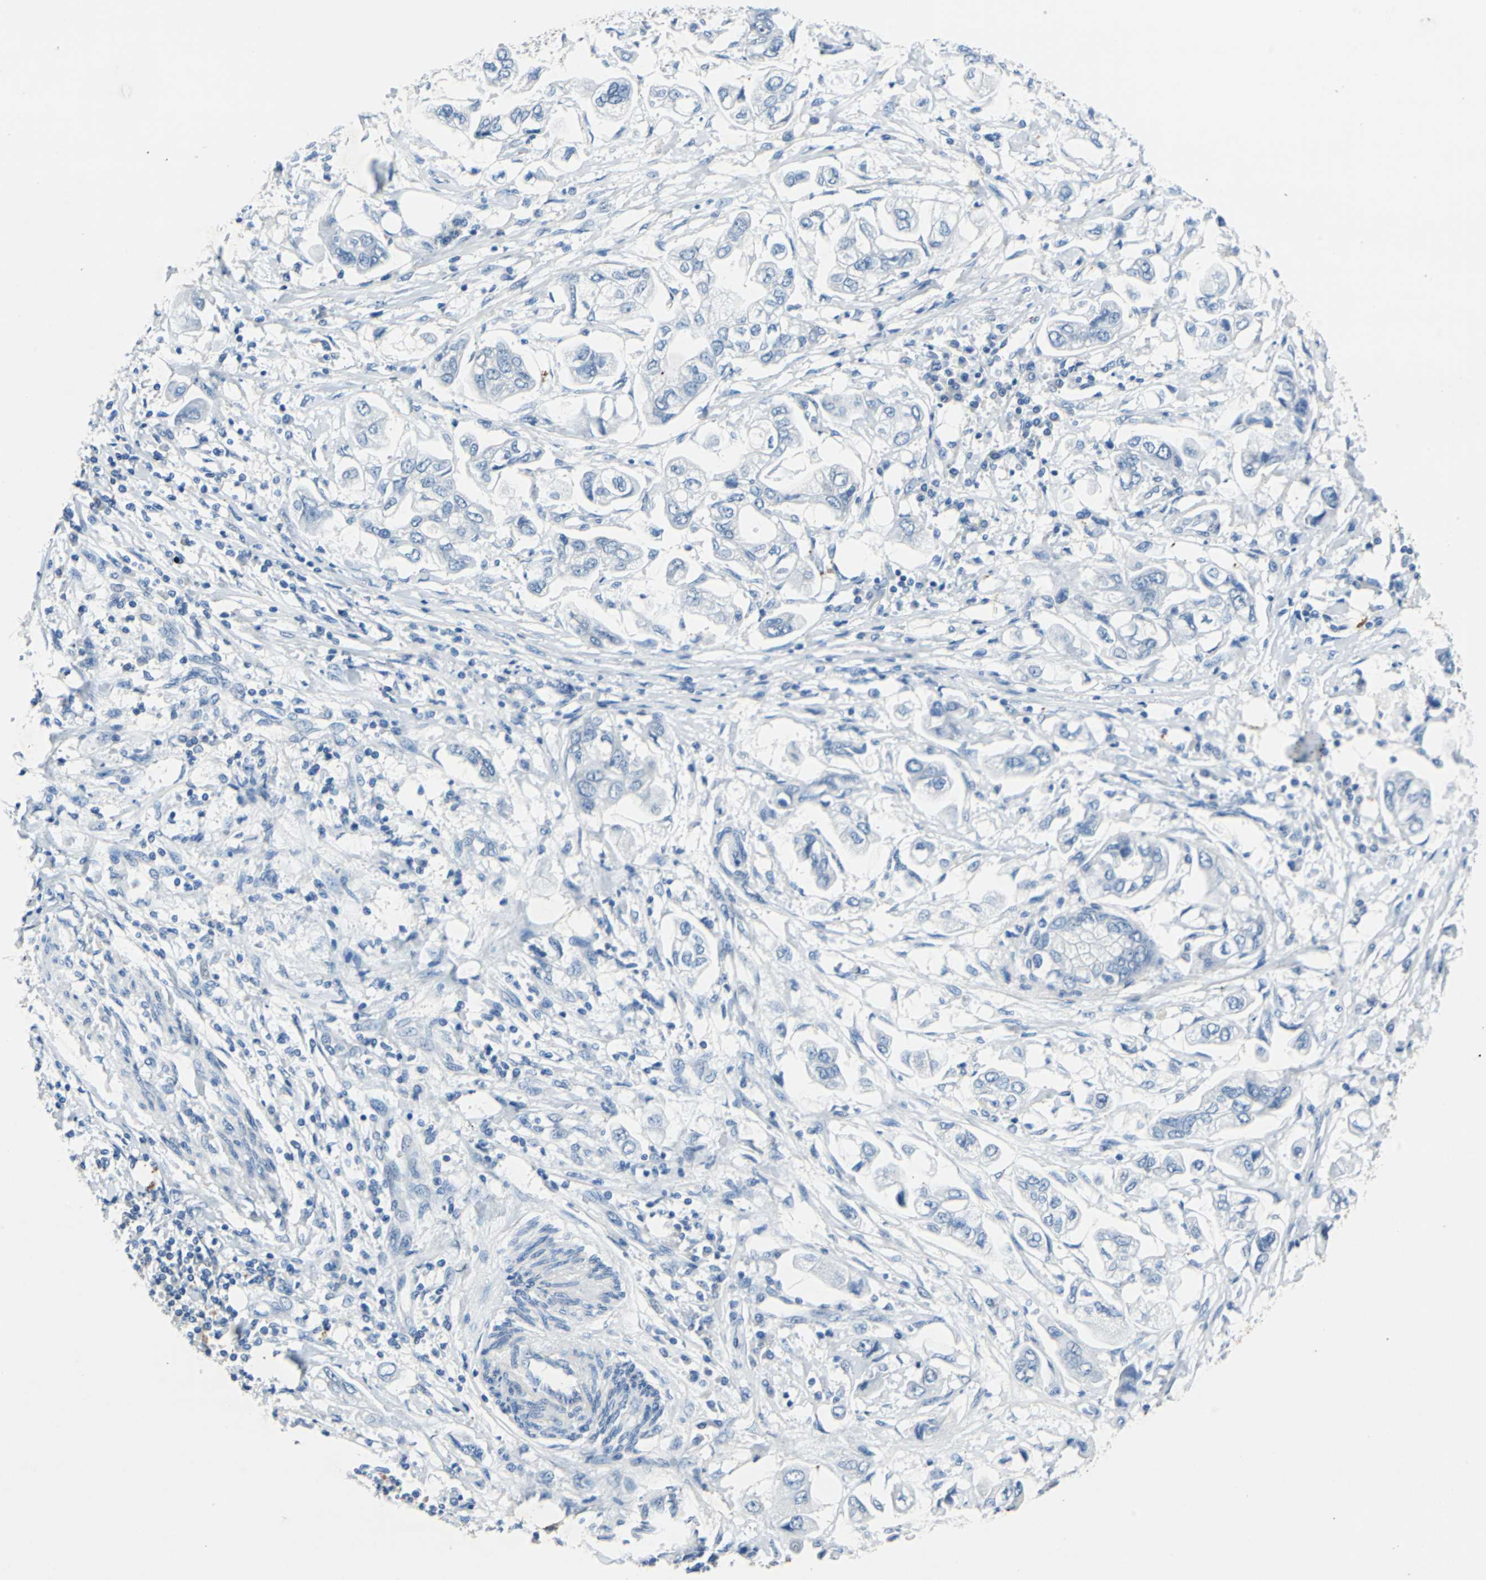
{"staining": {"intensity": "negative", "quantity": "none", "location": "none"}, "tissue": "stomach cancer", "cell_type": "Tumor cells", "image_type": "cancer", "snomed": [{"axis": "morphology", "description": "Adenocarcinoma, NOS"}, {"axis": "topography", "description": "Stomach"}], "caption": "There is no significant staining in tumor cells of stomach cancer (adenocarcinoma).", "gene": "TEX264", "patient": {"sex": "male", "age": 62}}